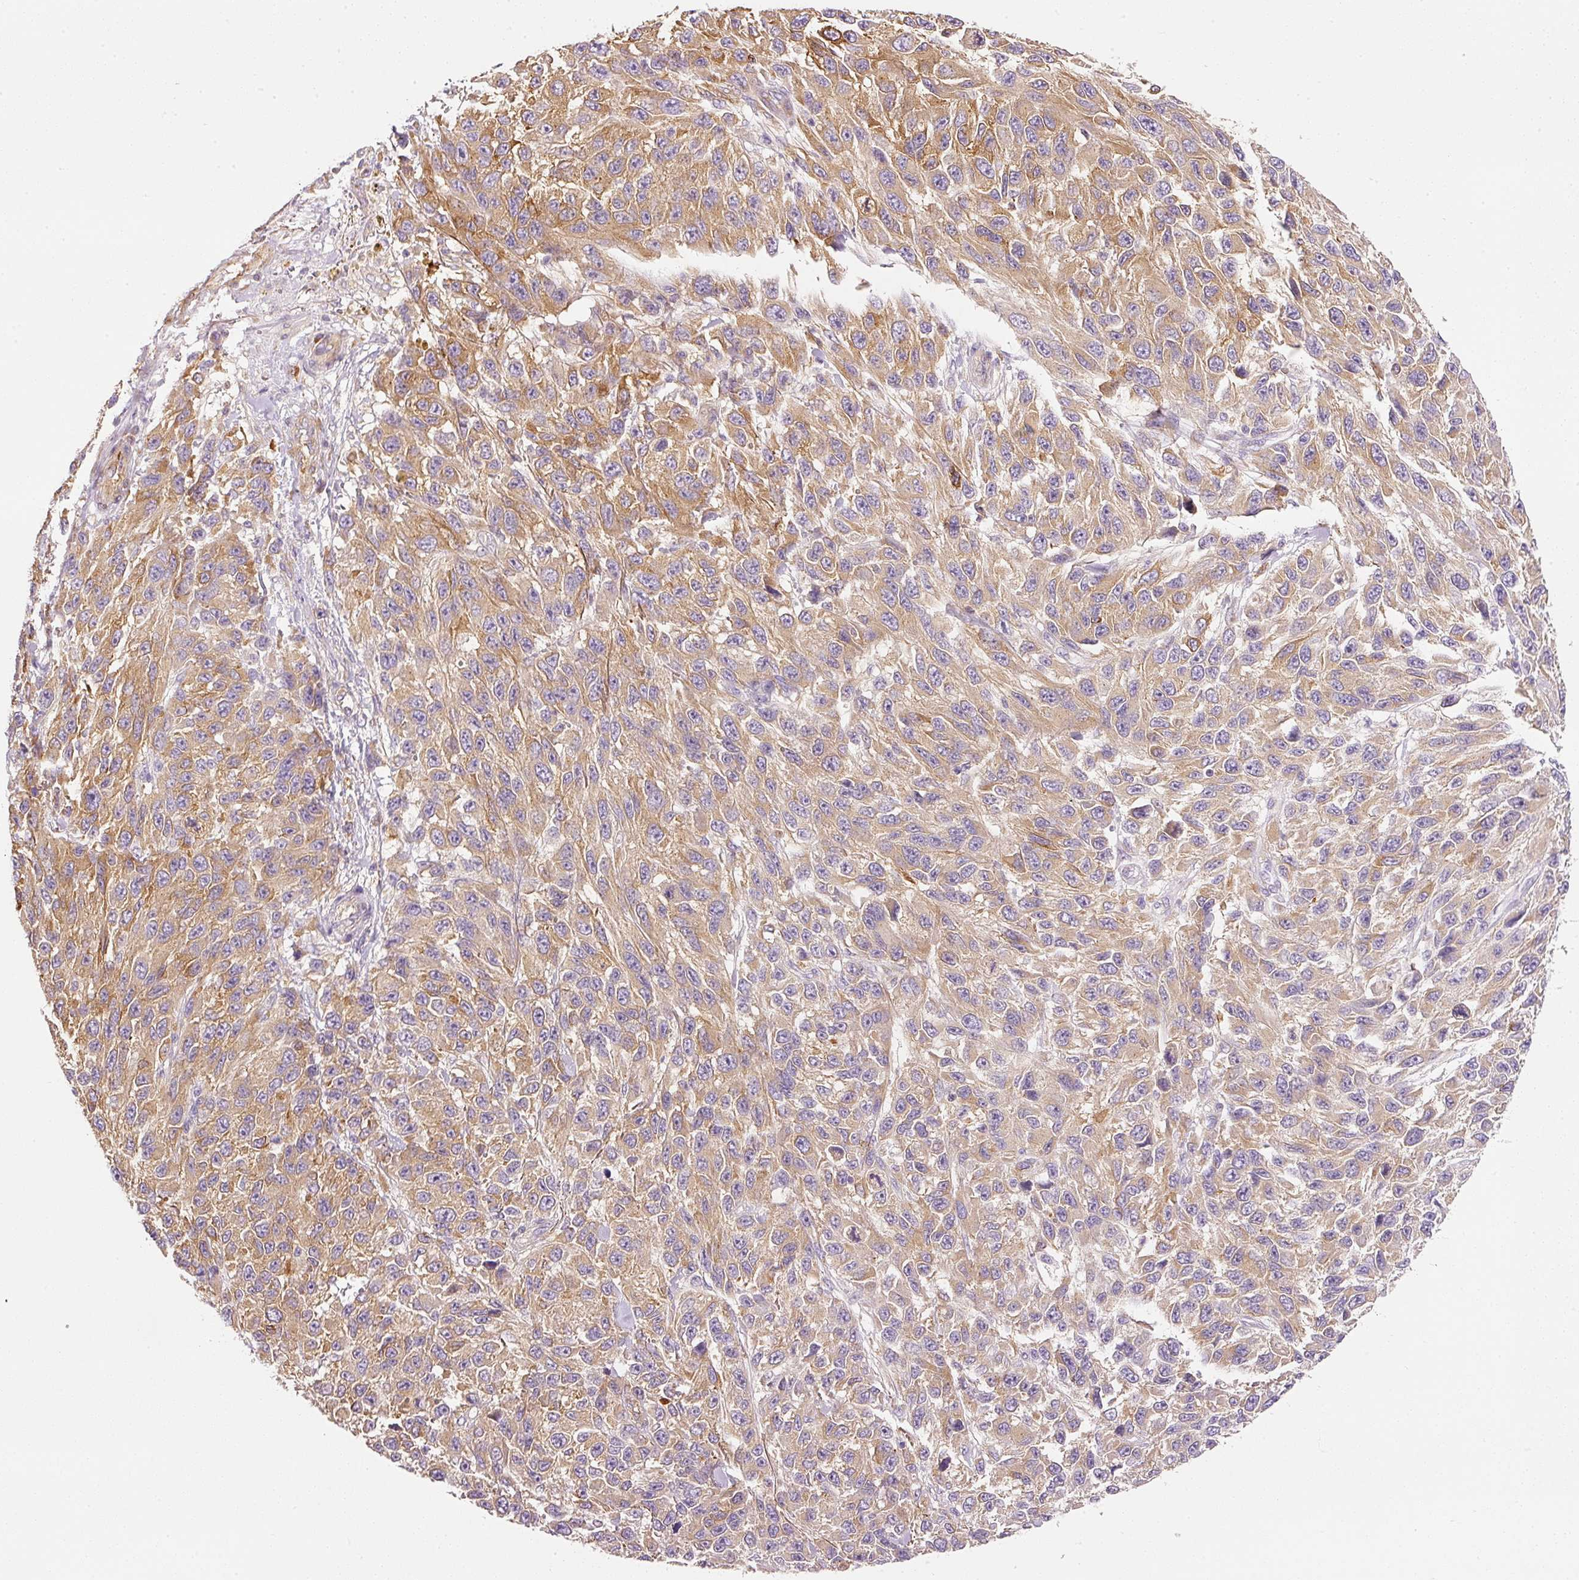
{"staining": {"intensity": "moderate", "quantity": "25%-75%", "location": "cytoplasmic/membranous"}, "tissue": "melanoma", "cell_type": "Tumor cells", "image_type": "cancer", "snomed": [{"axis": "morphology", "description": "Malignant melanoma, NOS"}, {"axis": "topography", "description": "Skin"}], "caption": "The micrograph reveals staining of melanoma, revealing moderate cytoplasmic/membranous protein expression (brown color) within tumor cells. (DAB (3,3'-diaminobenzidine) IHC with brightfield microscopy, high magnification).", "gene": "RNF167", "patient": {"sex": "female", "age": 96}}